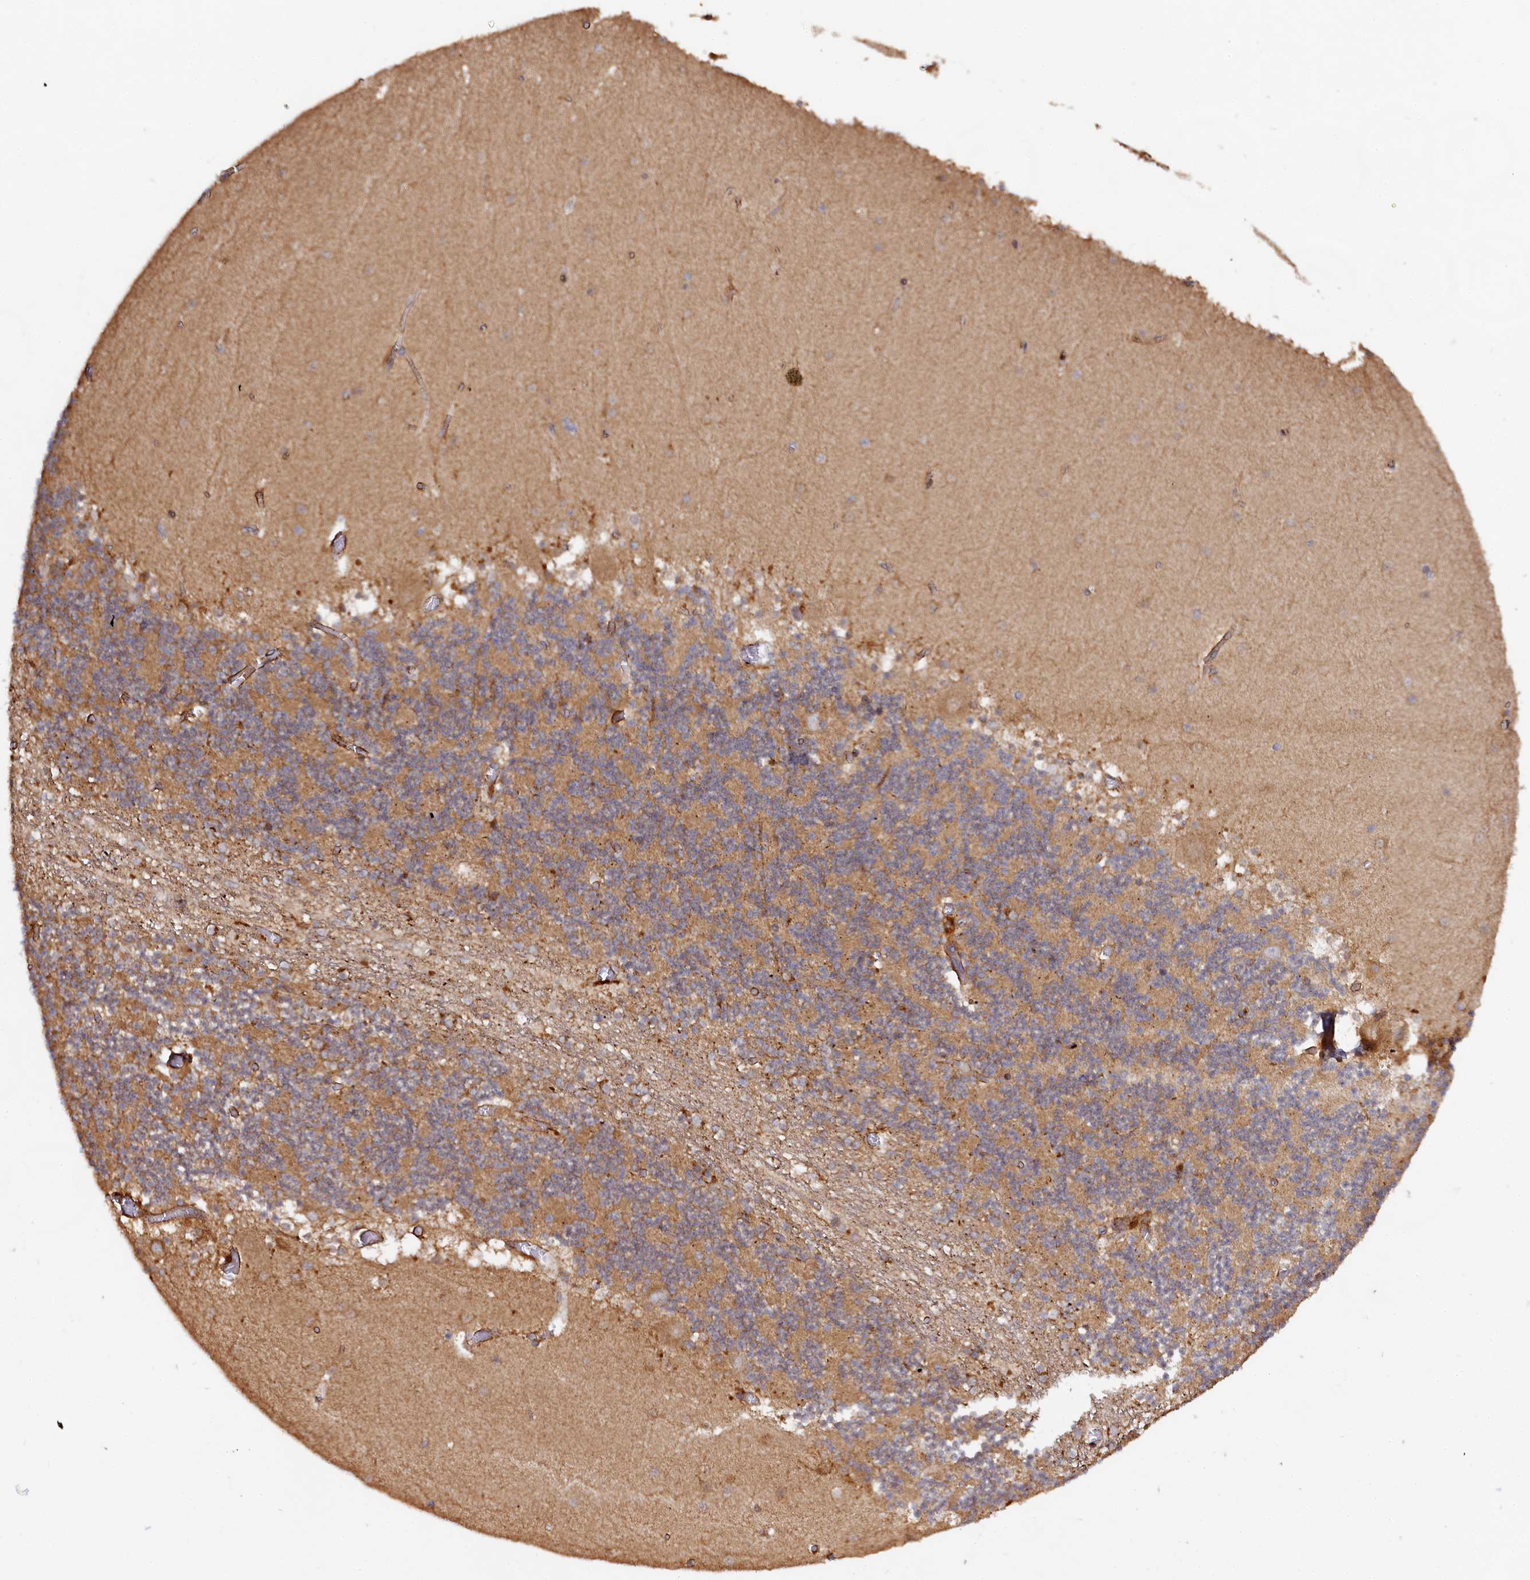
{"staining": {"intensity": "moderate", "quantity": ">75%", "location": "cytoplasmic/membranous"}, "tissue": "cerebellum", "cell_type": "Cells in granular layer", "image_type": "normal", "snomed": [{"axis": "morphology", "description": "Normal tissue, NOS"}, {"axis": "topography", "description": "Cerebellum"}], "caption": "Protein positivity by immunohistochemistry (IHC) shows moderate cytoplasmic/membranous positivity in approximately >75% of cells in granular layer in unremarkable cerebellum. (DAB IHC, brown staining for protein, blue staining for nuclei).", "gene": "WDR73", "patient": {"sex": "female", "age": 28}}